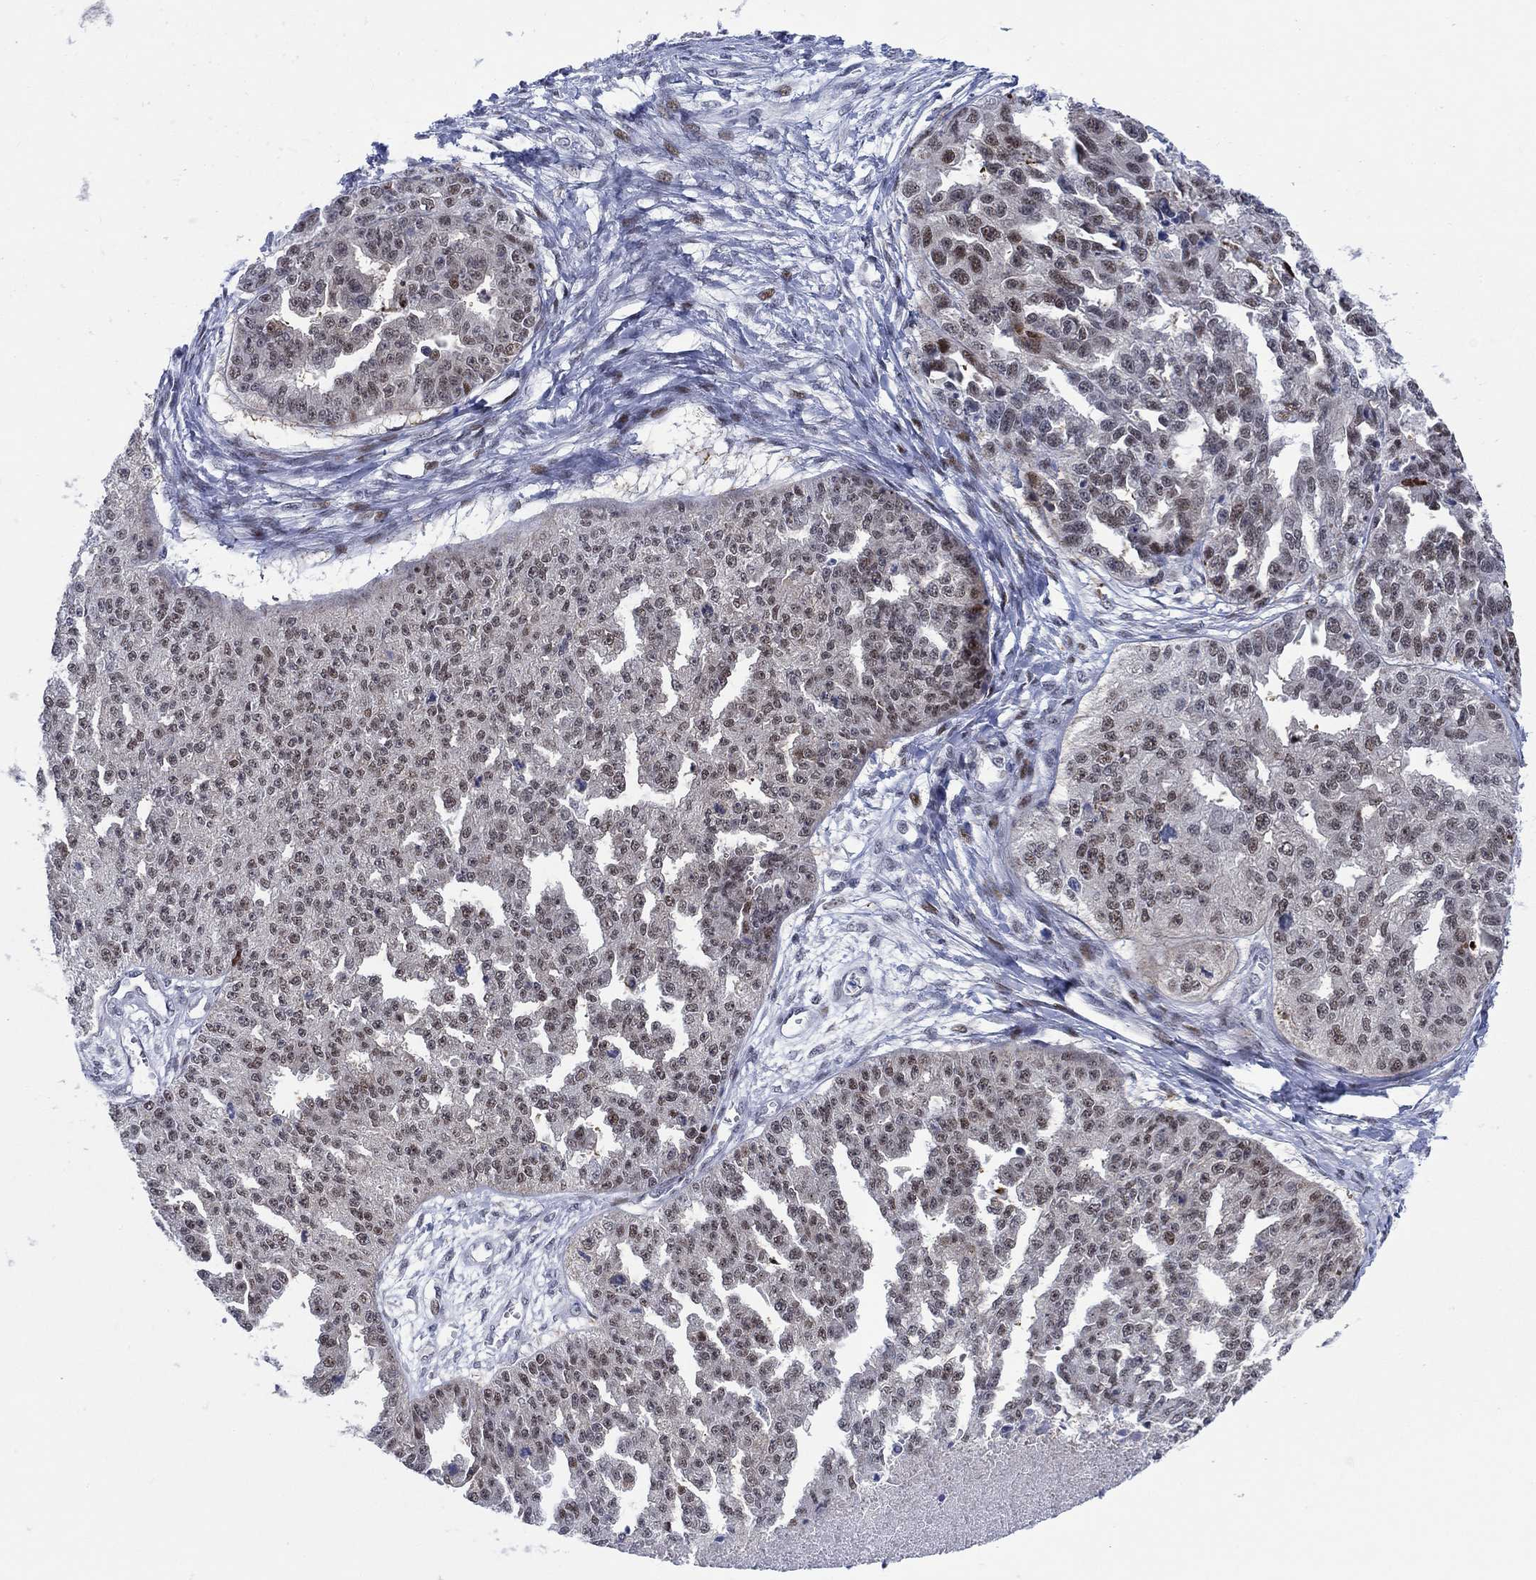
{"staining": {"intensity": "moderate", "quantity": "<25%", "location": "nuclear"}, "tissue": "ovarian cancer", "cell_type": "Tumor cells", "image_type": "cancer", "snomed": [{"axis": "morphology", "description": "Cystadenocarcinoma, serous, NOS"}, {"axis": "topography", "description": "Ovary"}], "caption": "Ovarian serous cystadenocarcinoma stained with a brown dye reveals moderate nuclear positive staining in about <25% of tumor cells.", "gene": "NEU3", "patient": {"sex": "female", "age": 58}}